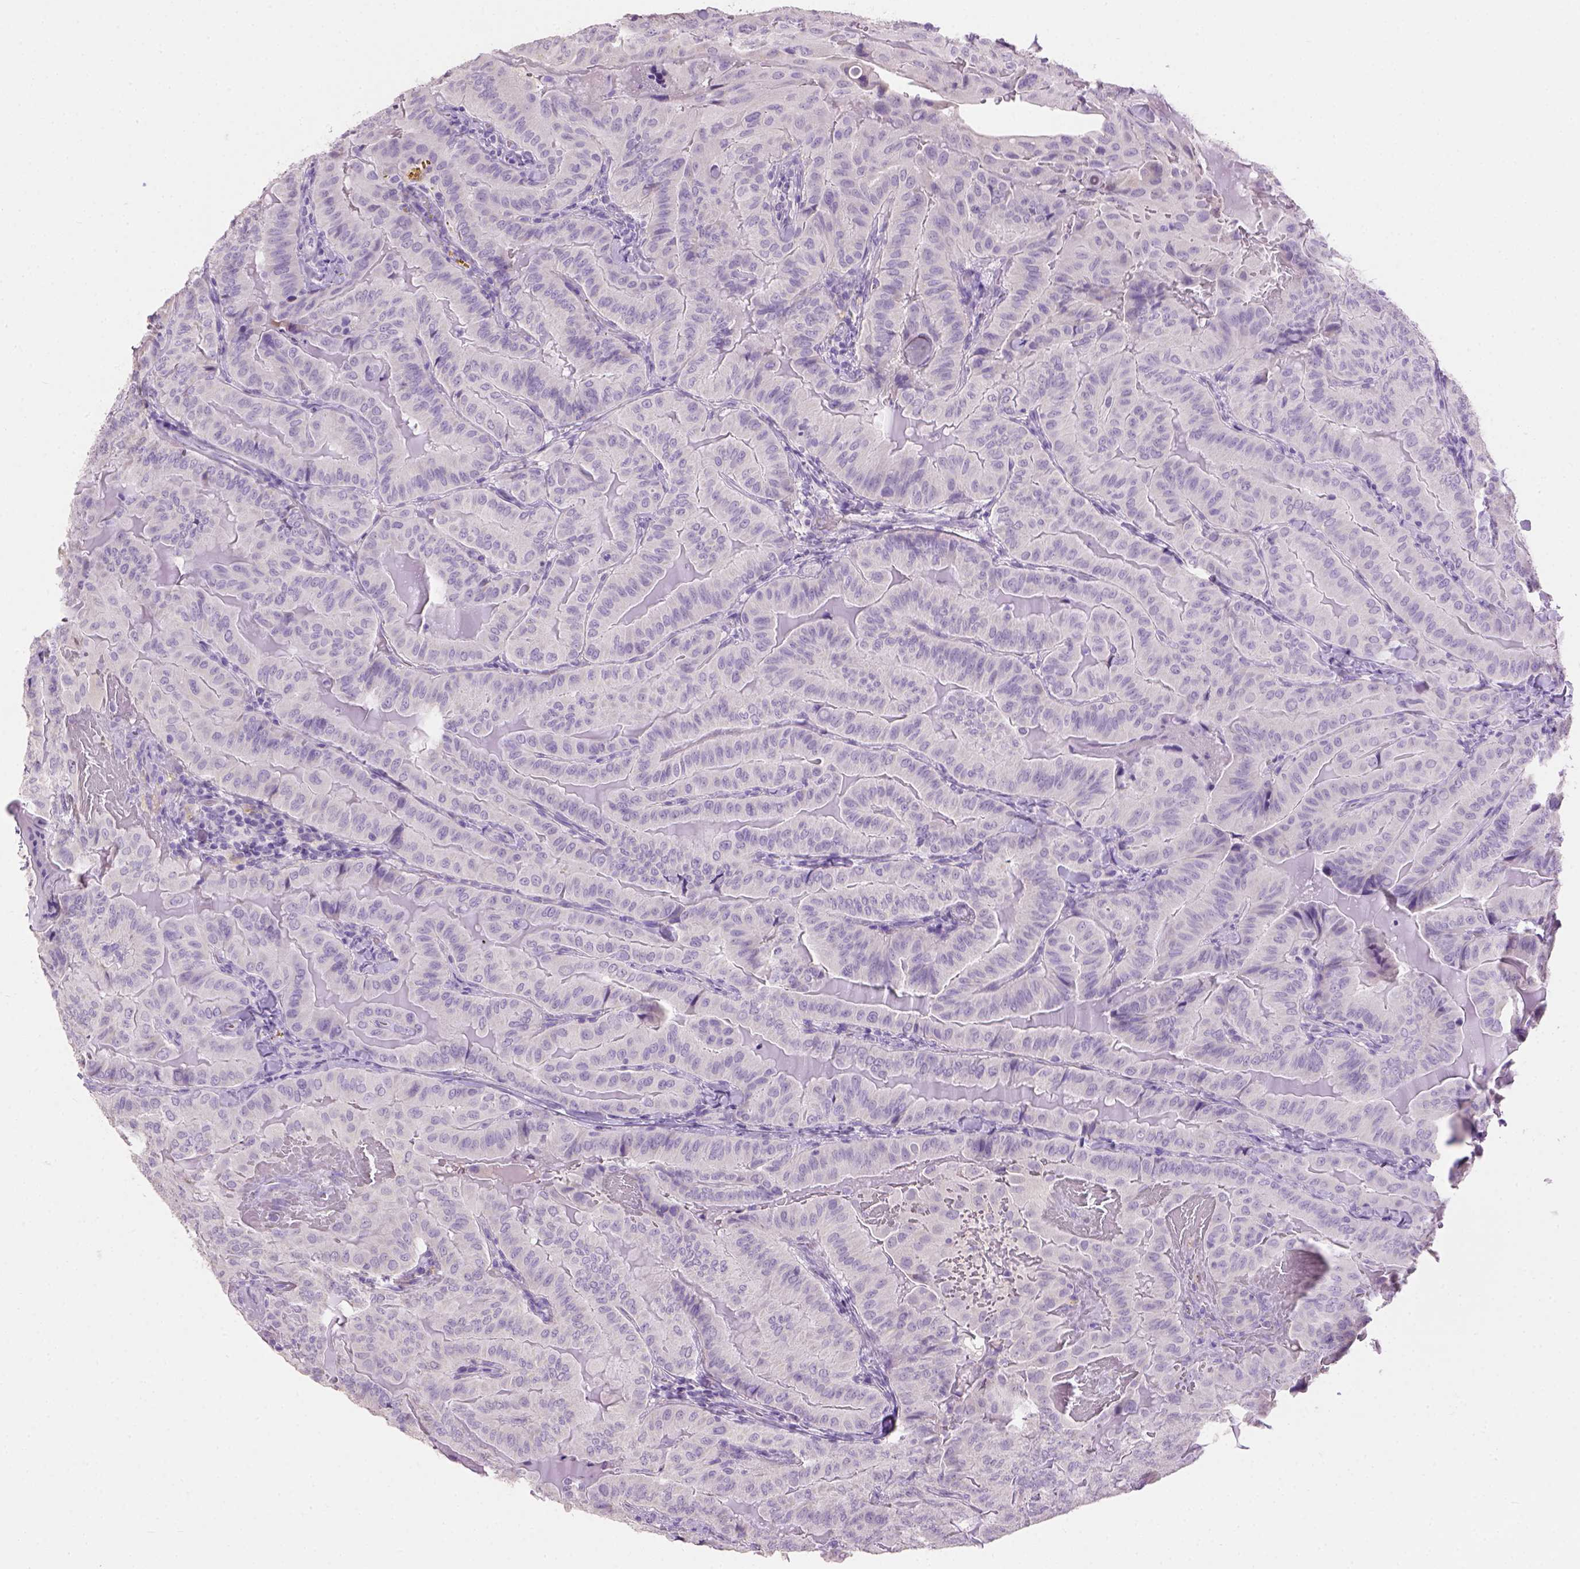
{"staining": {"intensity": "negative", "quantity": "none", "location": "none"}, "tissue": "thyroid cancer", "cell_type": "Tumor cells", "image_type": "cancer", "snomed": [{"axis": "morphology", "description": "Papillary adenocarcinoma, NOS"}, {"axis": "topography", "description": "Thyroid gland"}], "caption": "Tumor cells show no significant protein expression in thyroid cancer.", "gene": "CYP24A1", "patient": {"sex": "female", "age": 68}}